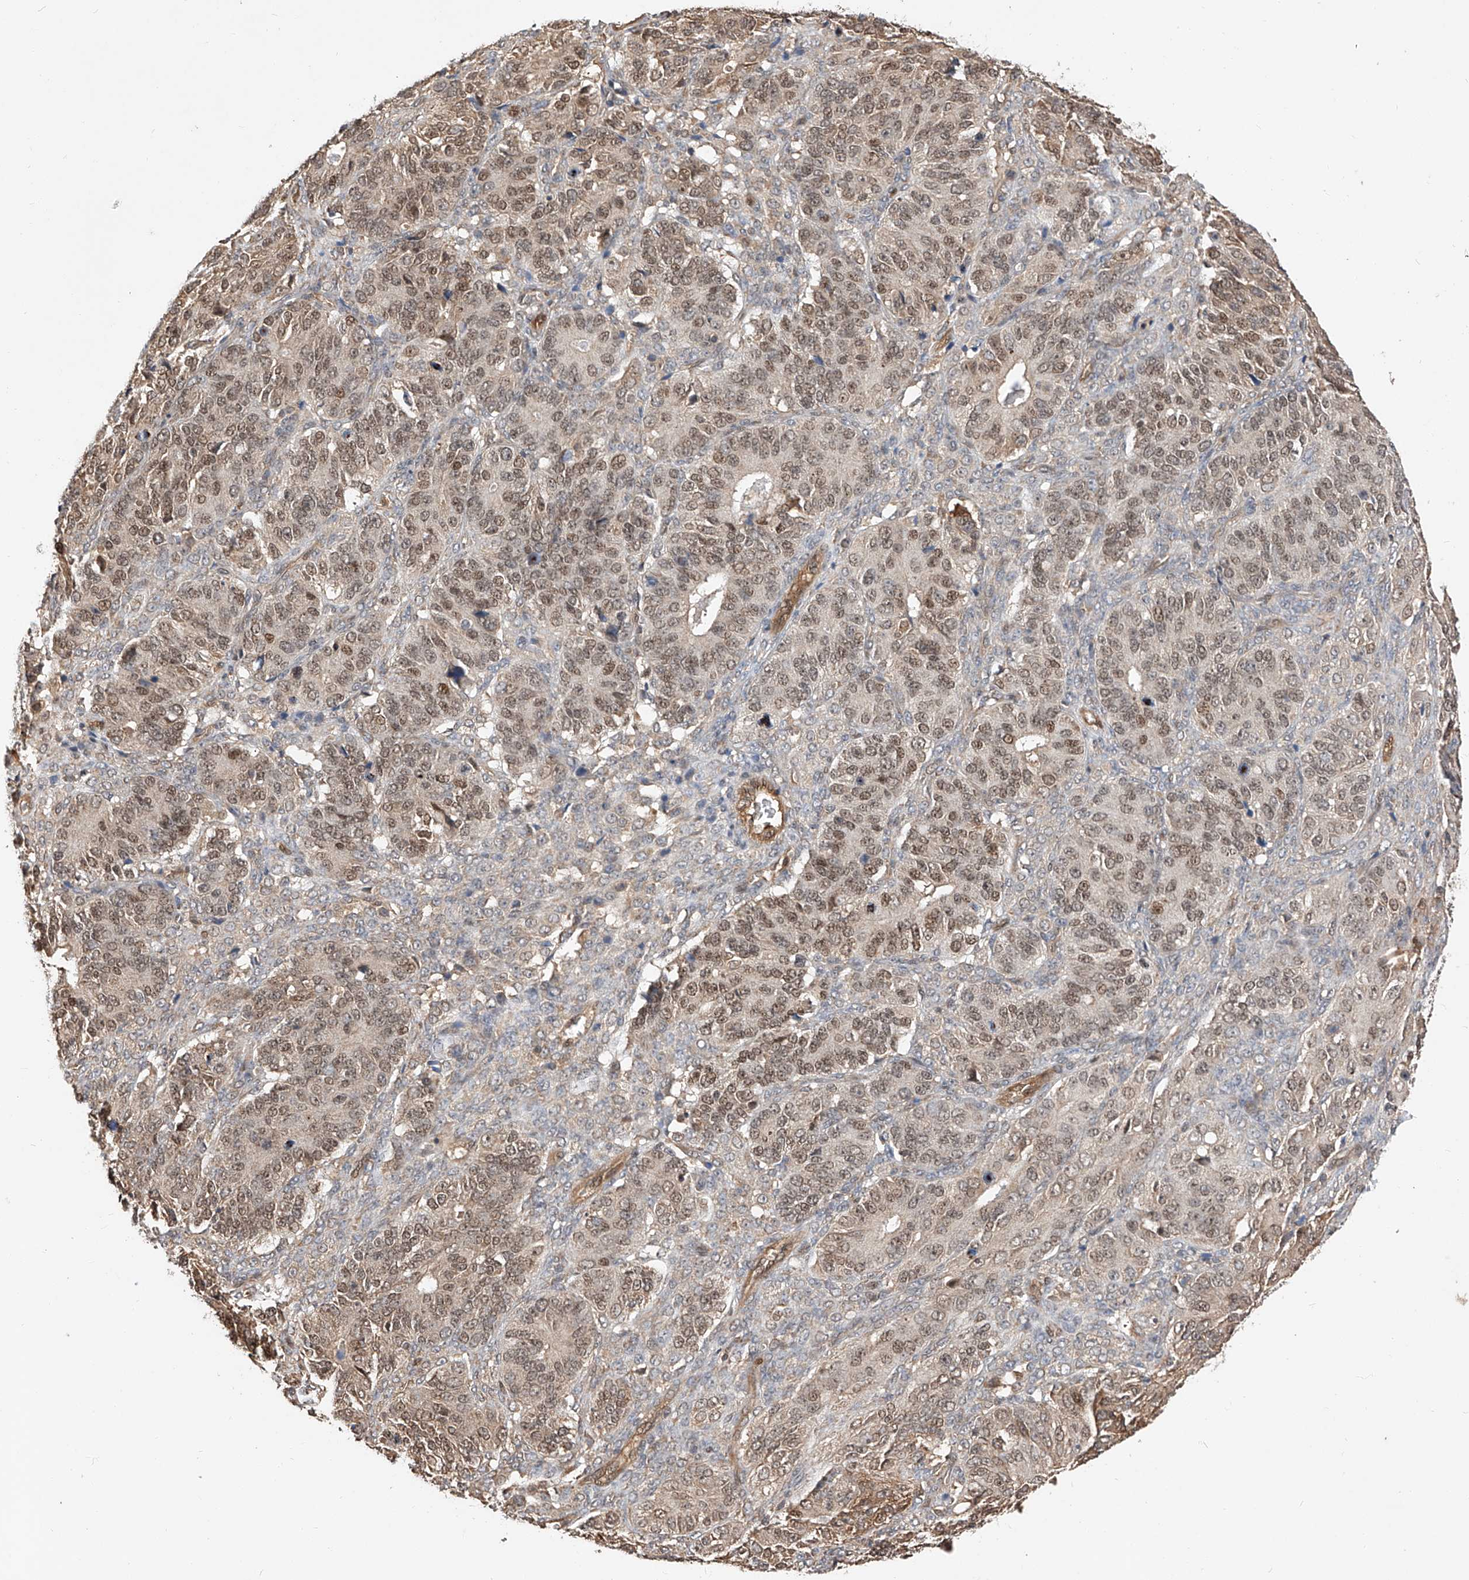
{"staining": {"intensity": "moderate", "quantity": ">75%", "location": "nuclear"}, "tissue": "ovarian cancer", "cell_type": "Tumor cells", "image_type": "cancer", "snomed": [{"axis": "morphology", "description": "Carcinoma, endometroid"}, {"axis": "topography", "description": "Ovary"}], "caption": "Moderate nuclear protein positivity is identified in about >75% of tumor cells in ovarian cancer.", "gene": "RILPL2", "patient": {"sex": "female", "age": 51}}